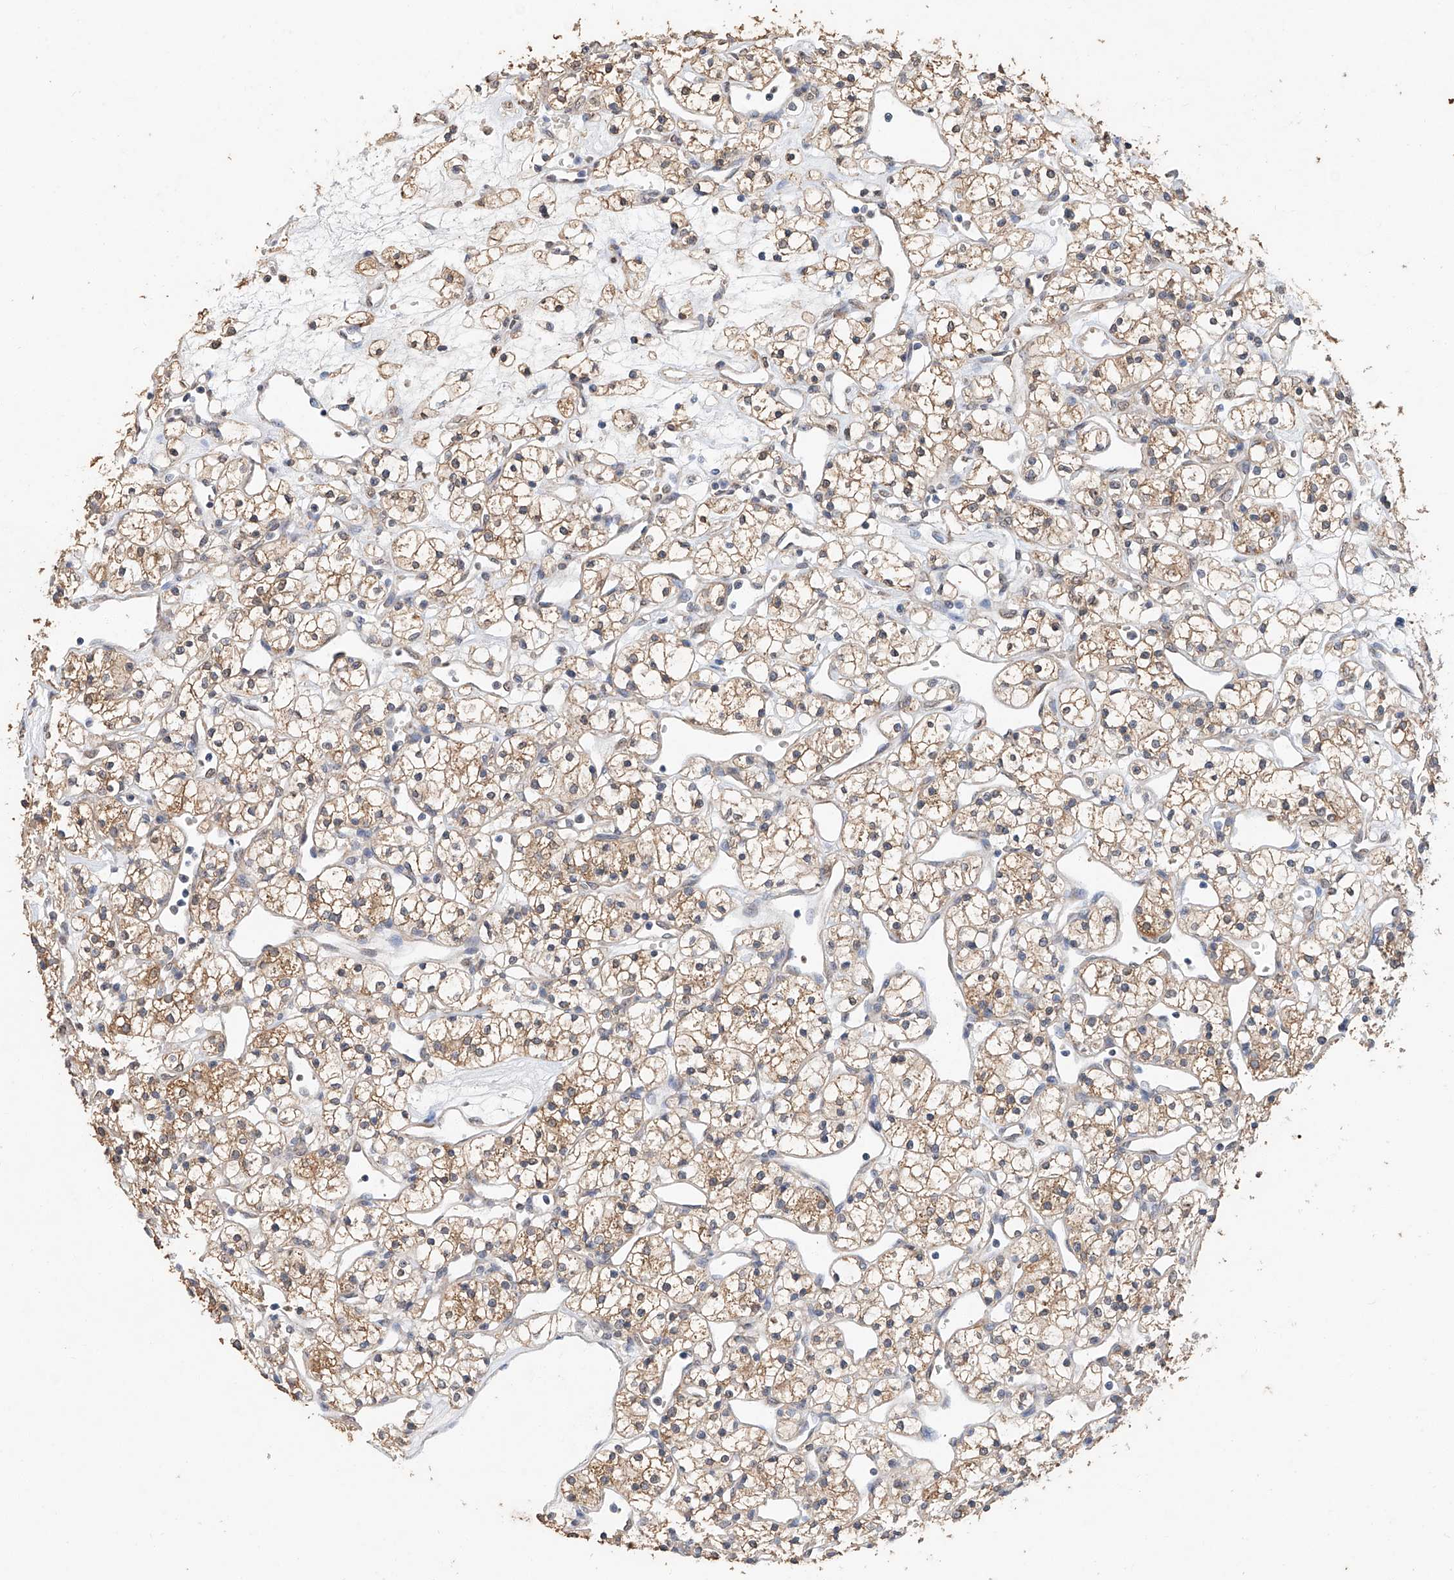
{"staining": {"intensity": "moderate", "quantity": ">75%", "location": "cytoplasmic/membranous"}, "tissue": "renal cancer", "cell_type": "Tumor cells", "image_type": "cancer", "snomed": [{"axis": "morphology", "description": "Adenocarcinoma, NOS"}, {"axis": "topography", "description": "Kidney"}], "caption": "IHC photomicrograph of human adenocarcinoma (renal) stained for a protein (brown), which exhibits medium levels of moderate cytoplasmic/membranous staining in about >75% of tumor cells.", "gene": "CERS4", "patient": {"sex": "female", "age": 60}}